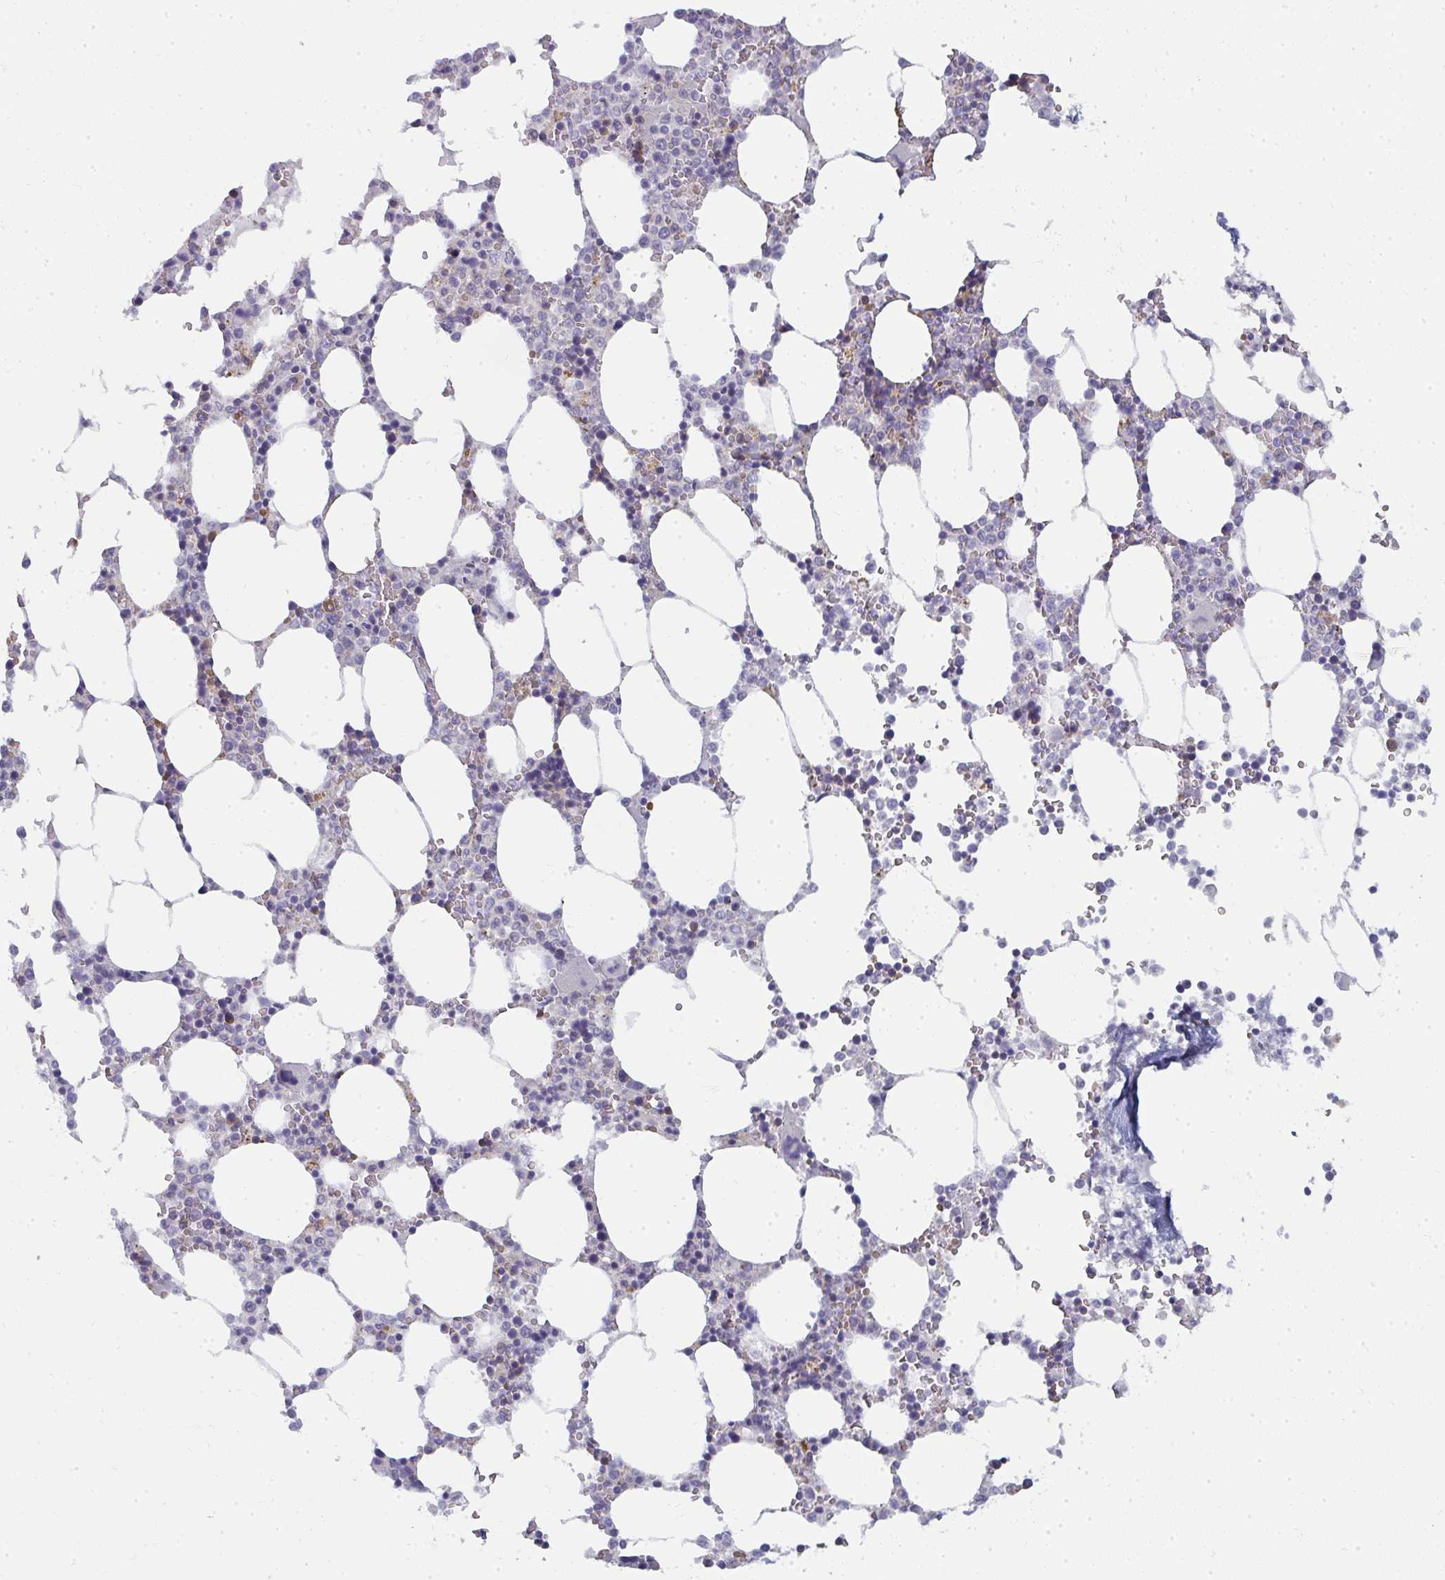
{"staining": {"intensity": "negative", "quantity": "none", "location": "none"}, "tissue": "bone marrow", "cell_type": "Hematopoietic cells", "image_type": "normal", "snomed": [{"axis": "morphology", "description": "Normal tissue, NOS"}, {"axis": "topography", "description": "Bone marrow"}], "caption": "IHC photomicrograph of benign bone marrow: human bone marrow stained with DAB displays no significant protein staining in hematopoietic cells.", "gene": "SHB", "patient": {"sex": "male", "age": 64}}